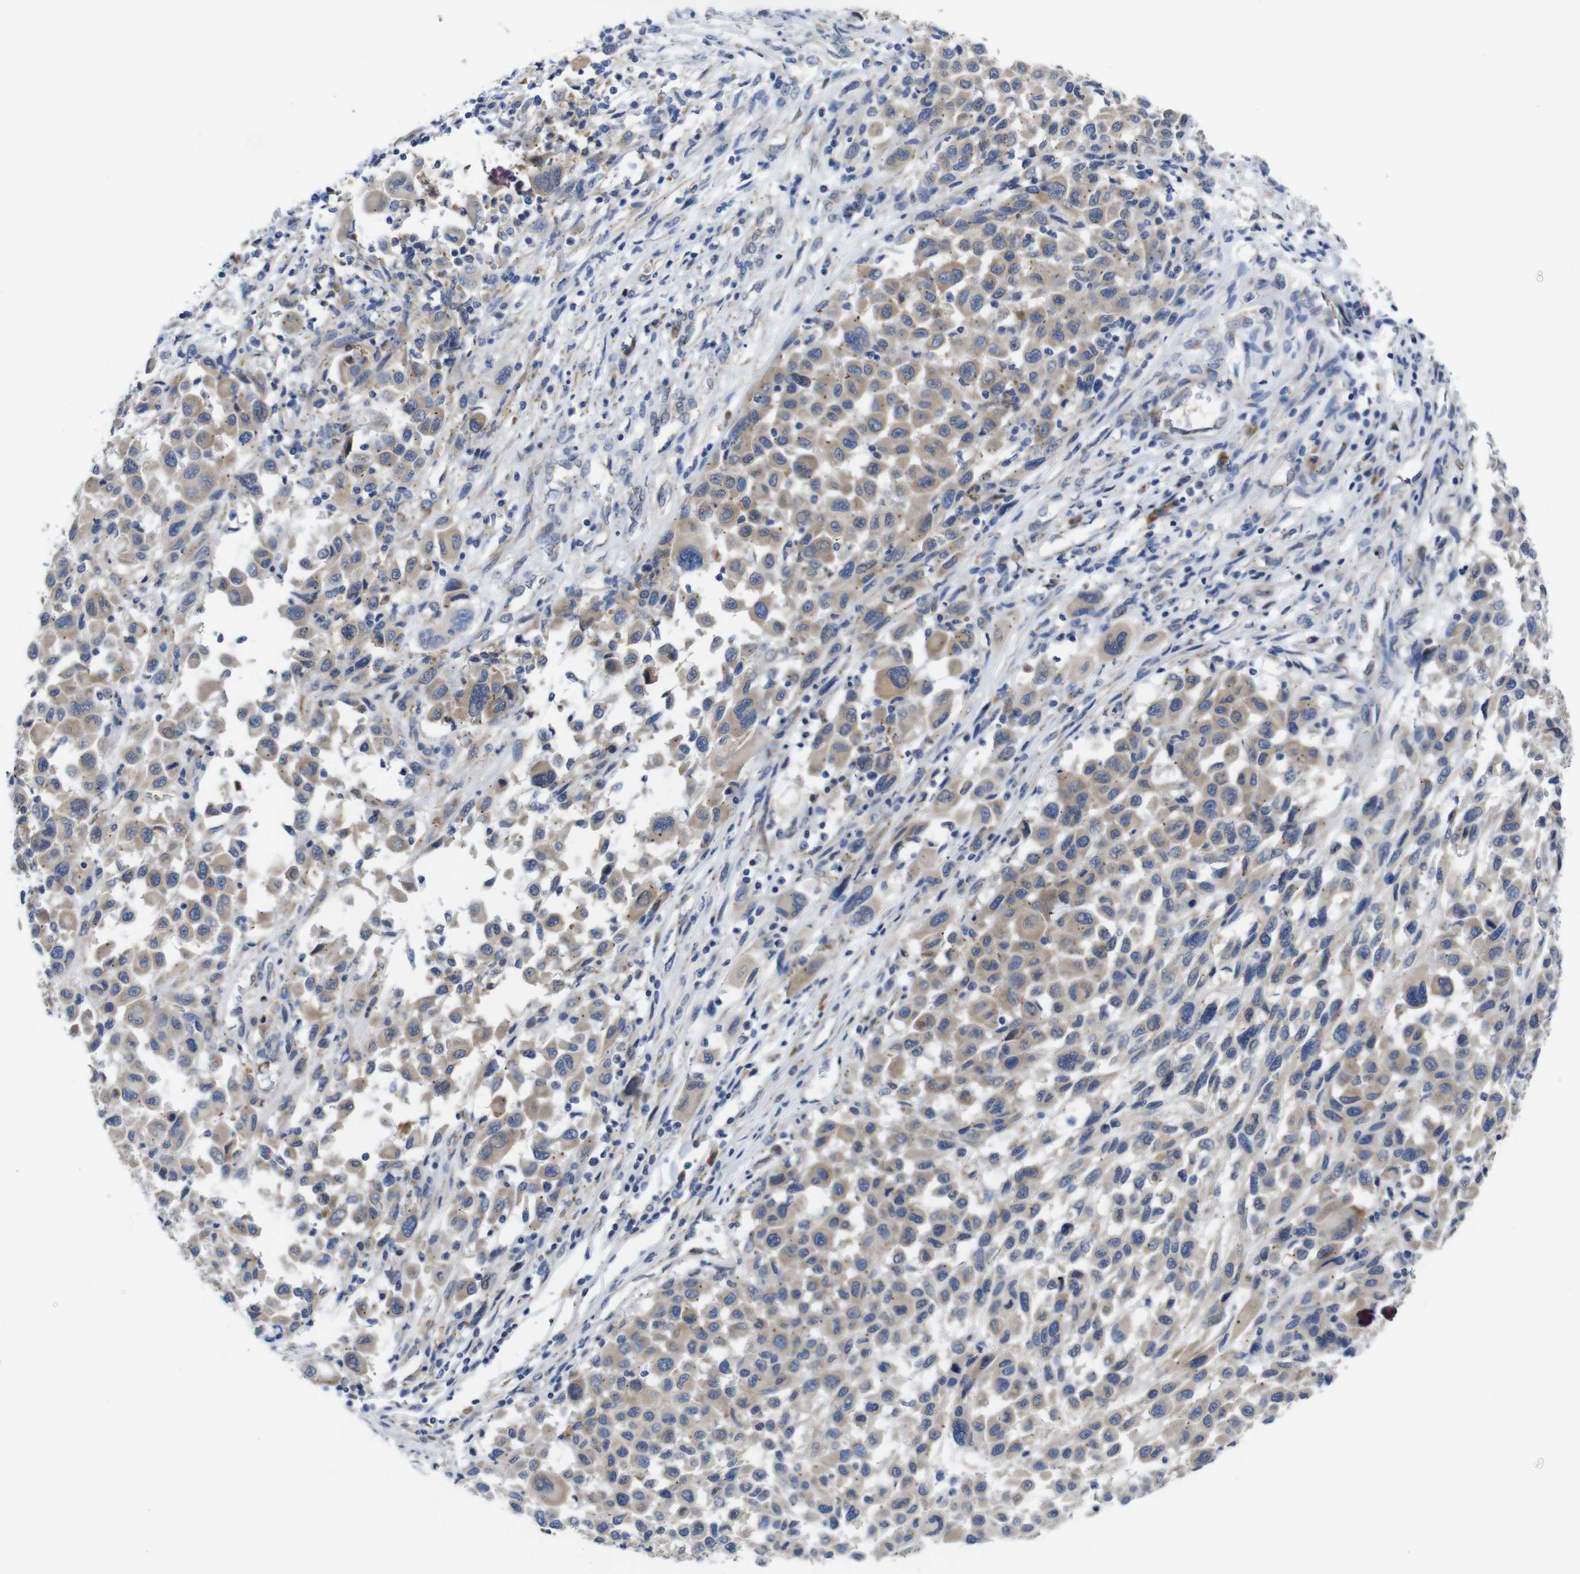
{"staining": {"intensity": "weak", "quantity": ">75%", "location": "cytoplasmic/membranous"}, "tissue": "melanoma", "cell_type": "Tumor cells", "image_type": "cancer", "snomed": [{"axis": "morphology", "description": "Malignant melanoma, Metastatic site"}, {"axis": "topography", "description": "Lymph node"}], "caption": "There is low levels of weak cytoplasmic/membranous expression in tumor cells of malignant melanoma (metastatic site), as demonstrated by immunohistochemical staining (brown color).", "gene": "DDRGK1", "patient": {"sex": "male", "age": 61}}